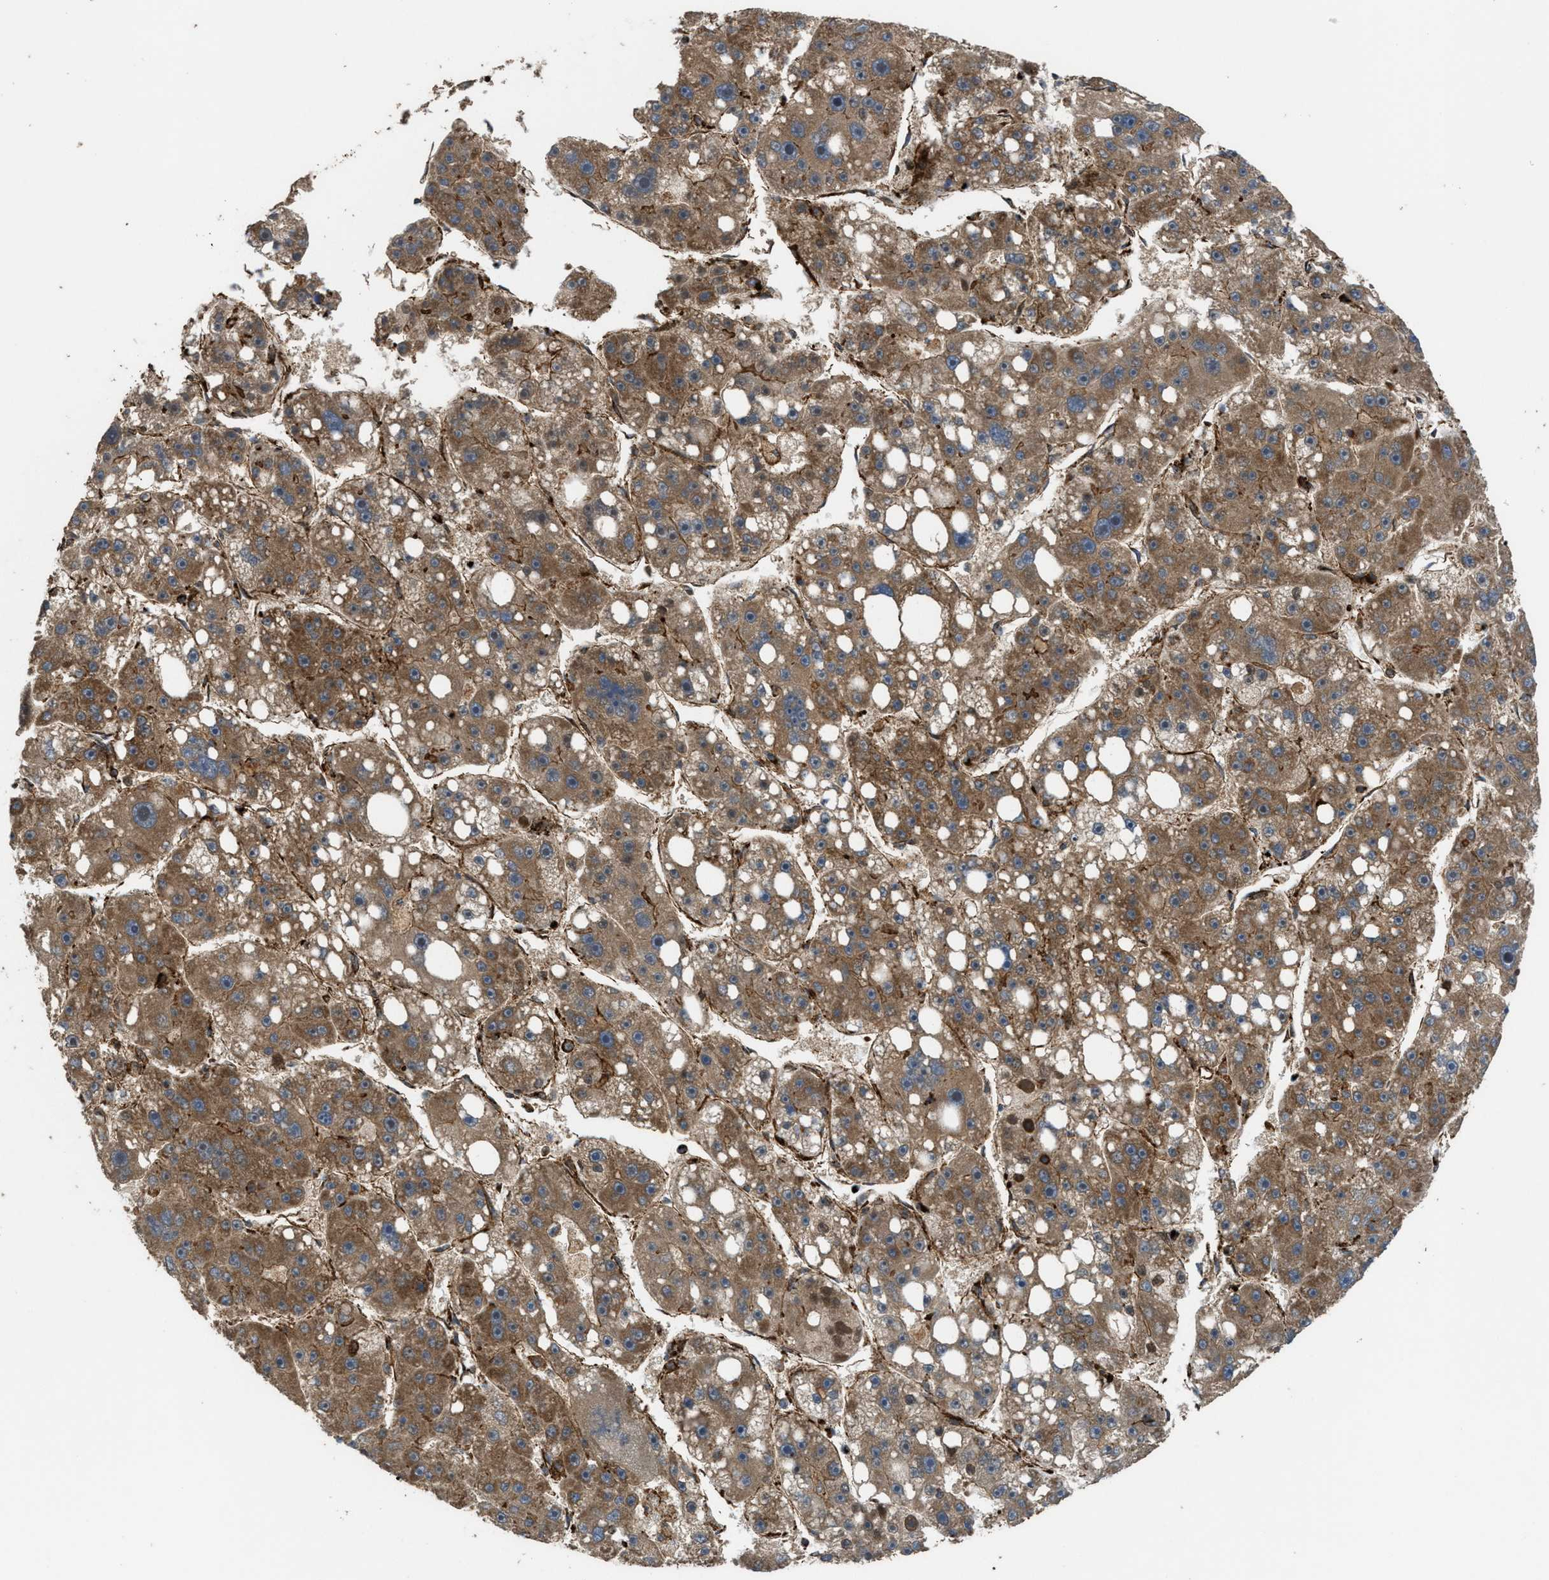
{"staining": {"intensity": "moderate", "quantity": ">75%", "location": "cytoplasmic/membranous"}, "tissue": "liver cancer", "cell_type": "Tumor cells", "image_type": "cancer", "snomed": [{"axis": "morphology", "description": "Carcinoma, Hepatocellular, NOS"}, {"axis": "topography", "description": "Liver"}], "caption": "High-power microscopy captured an immunohistochemistry image of liver hepatocellular carcinoma, revealing moderate cytoplasmic/membranous expression in about >75% of tumor cells.", "gene": "EGLN1", "patient": {"sex": "female", "age": 61}}